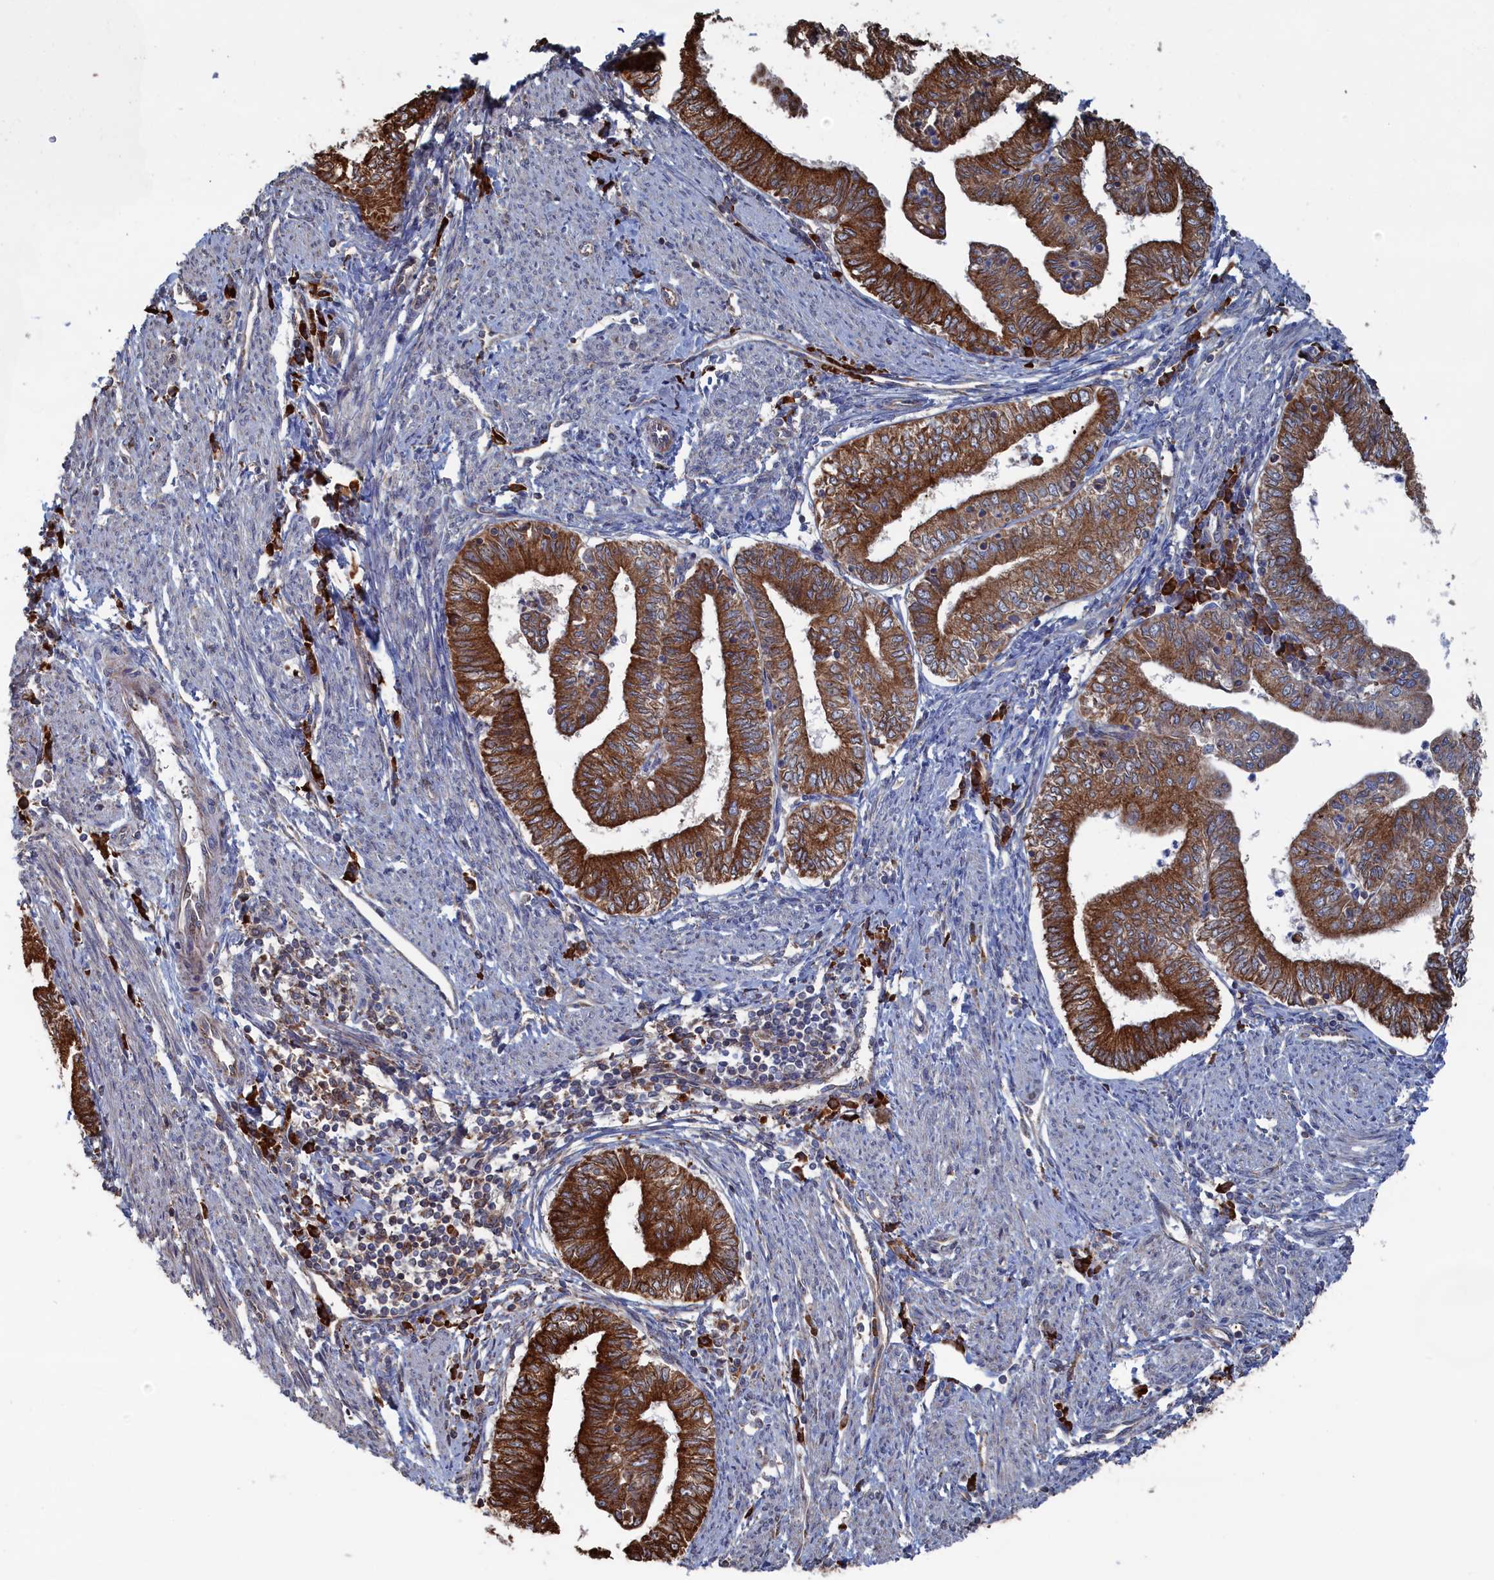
{"staining": {"intensity": "strong", "quantity": ">75%", "location": "cytoplasmic/membranous"}, "tissue": "endometrial cancer", "cell_type": "Tumor cells", "image_type": "cancer", "snomed": [{"axis": "morphology", "description": "Adenocarcinoma, NOS"}, {"axis": "topography", "description": "Endometrium"}], "caption": "The immunohistochemical stain labels strong cytoplasmic/membranous staining in tumor cells of endometrial adenocarcinoma tissue.", "gene": "BPIFB6", "patient": {"sex": "female", "age": 66}}